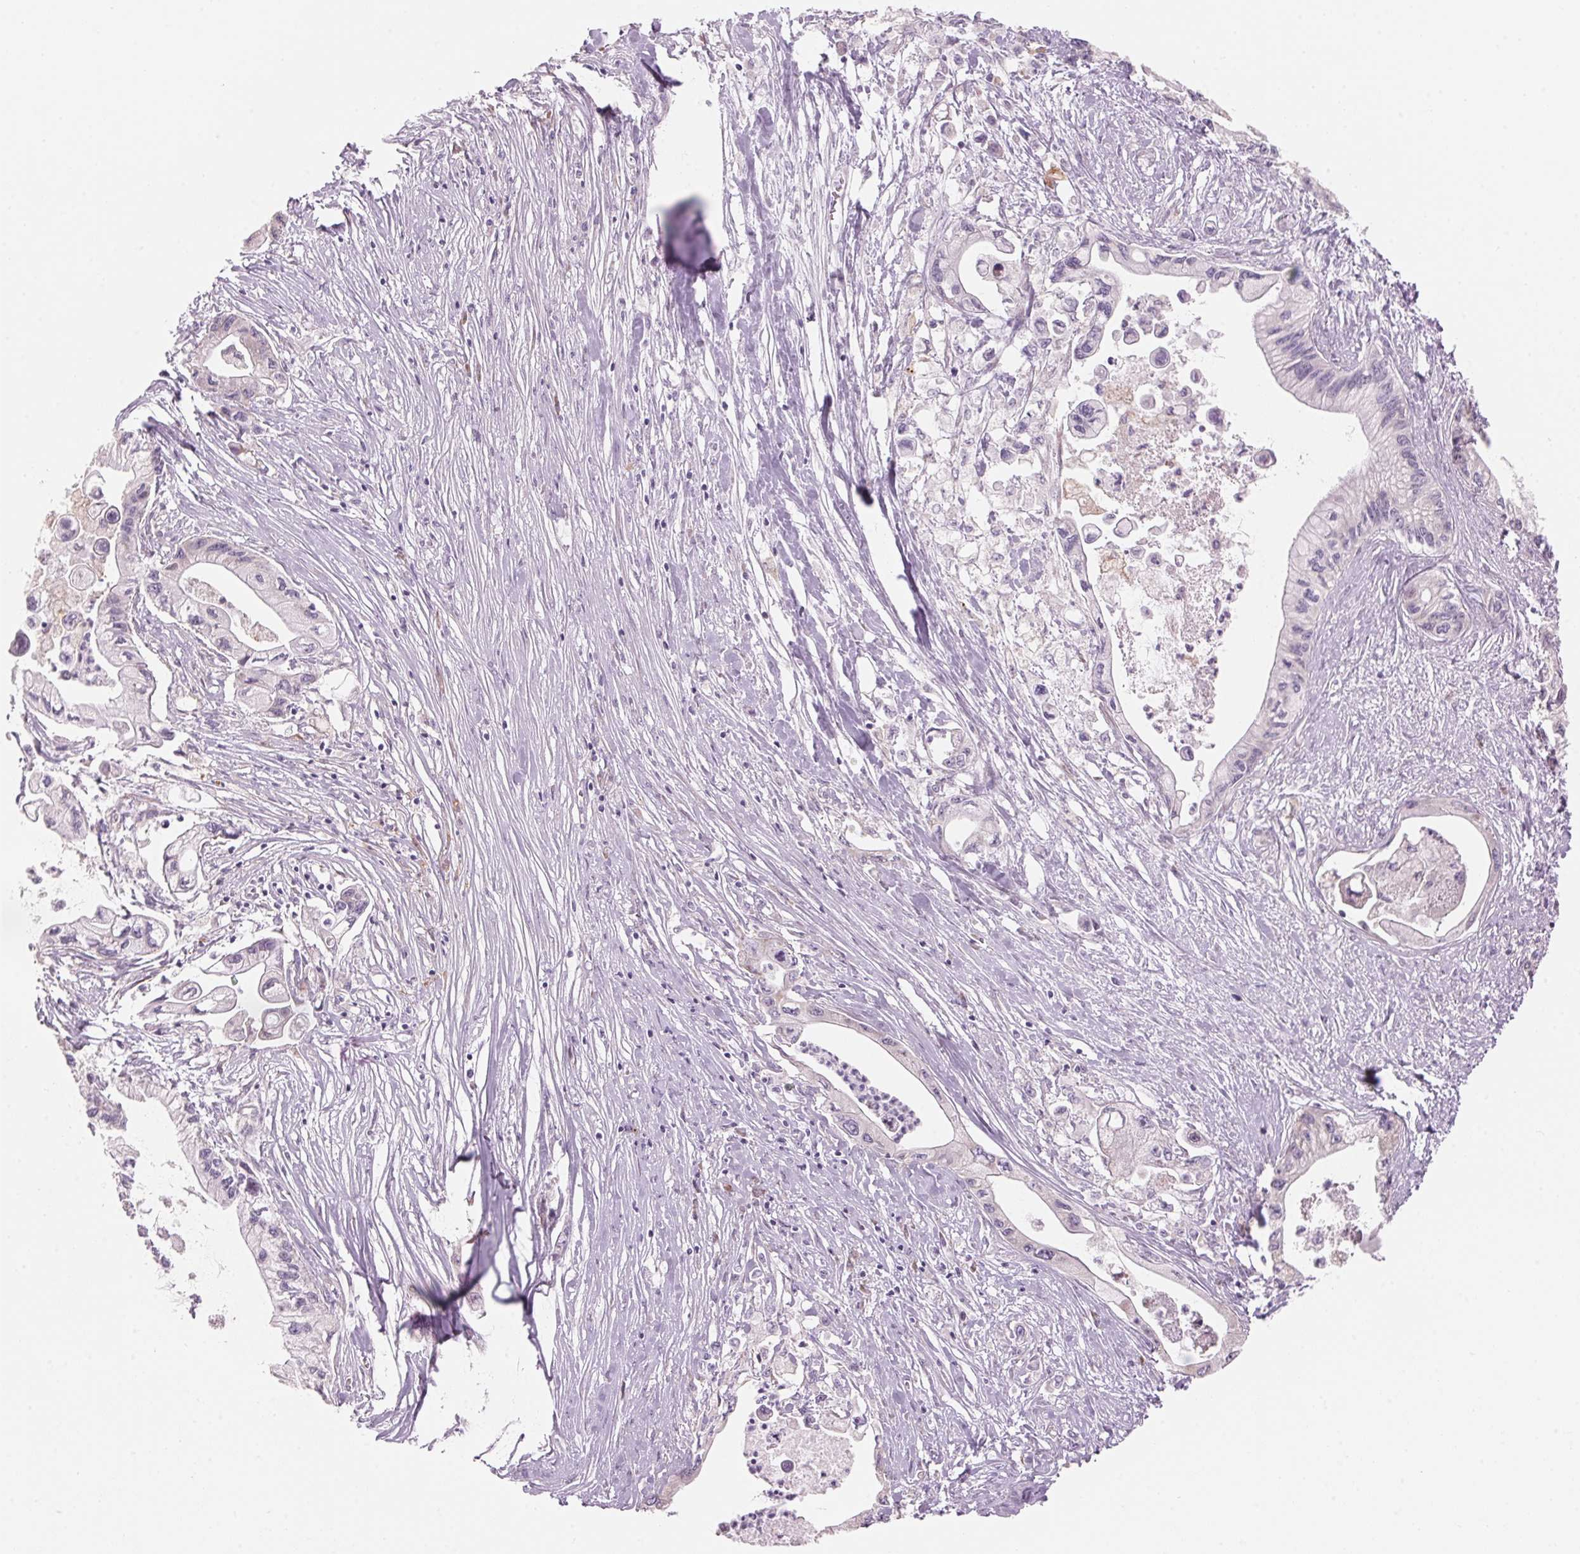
{"staining": {"intensity": "negative", "quantity": "none", "location": "none"}, "tissue": "pancreatic cancer", "cell_type": "Tumor cells", "image_type": "cancer", "snomed": [{"axis": "morphology", "description": "Adenocarcinoma, NOS"}, {"axis": "topography", "description": "Pancreas"}], "caption": "Immunohistochemical staining of human pancreatic cancer exhibits no significant staining in tumor cells.", "gene": "GNMT", "patient": {"sex": "male", "age": 61}}